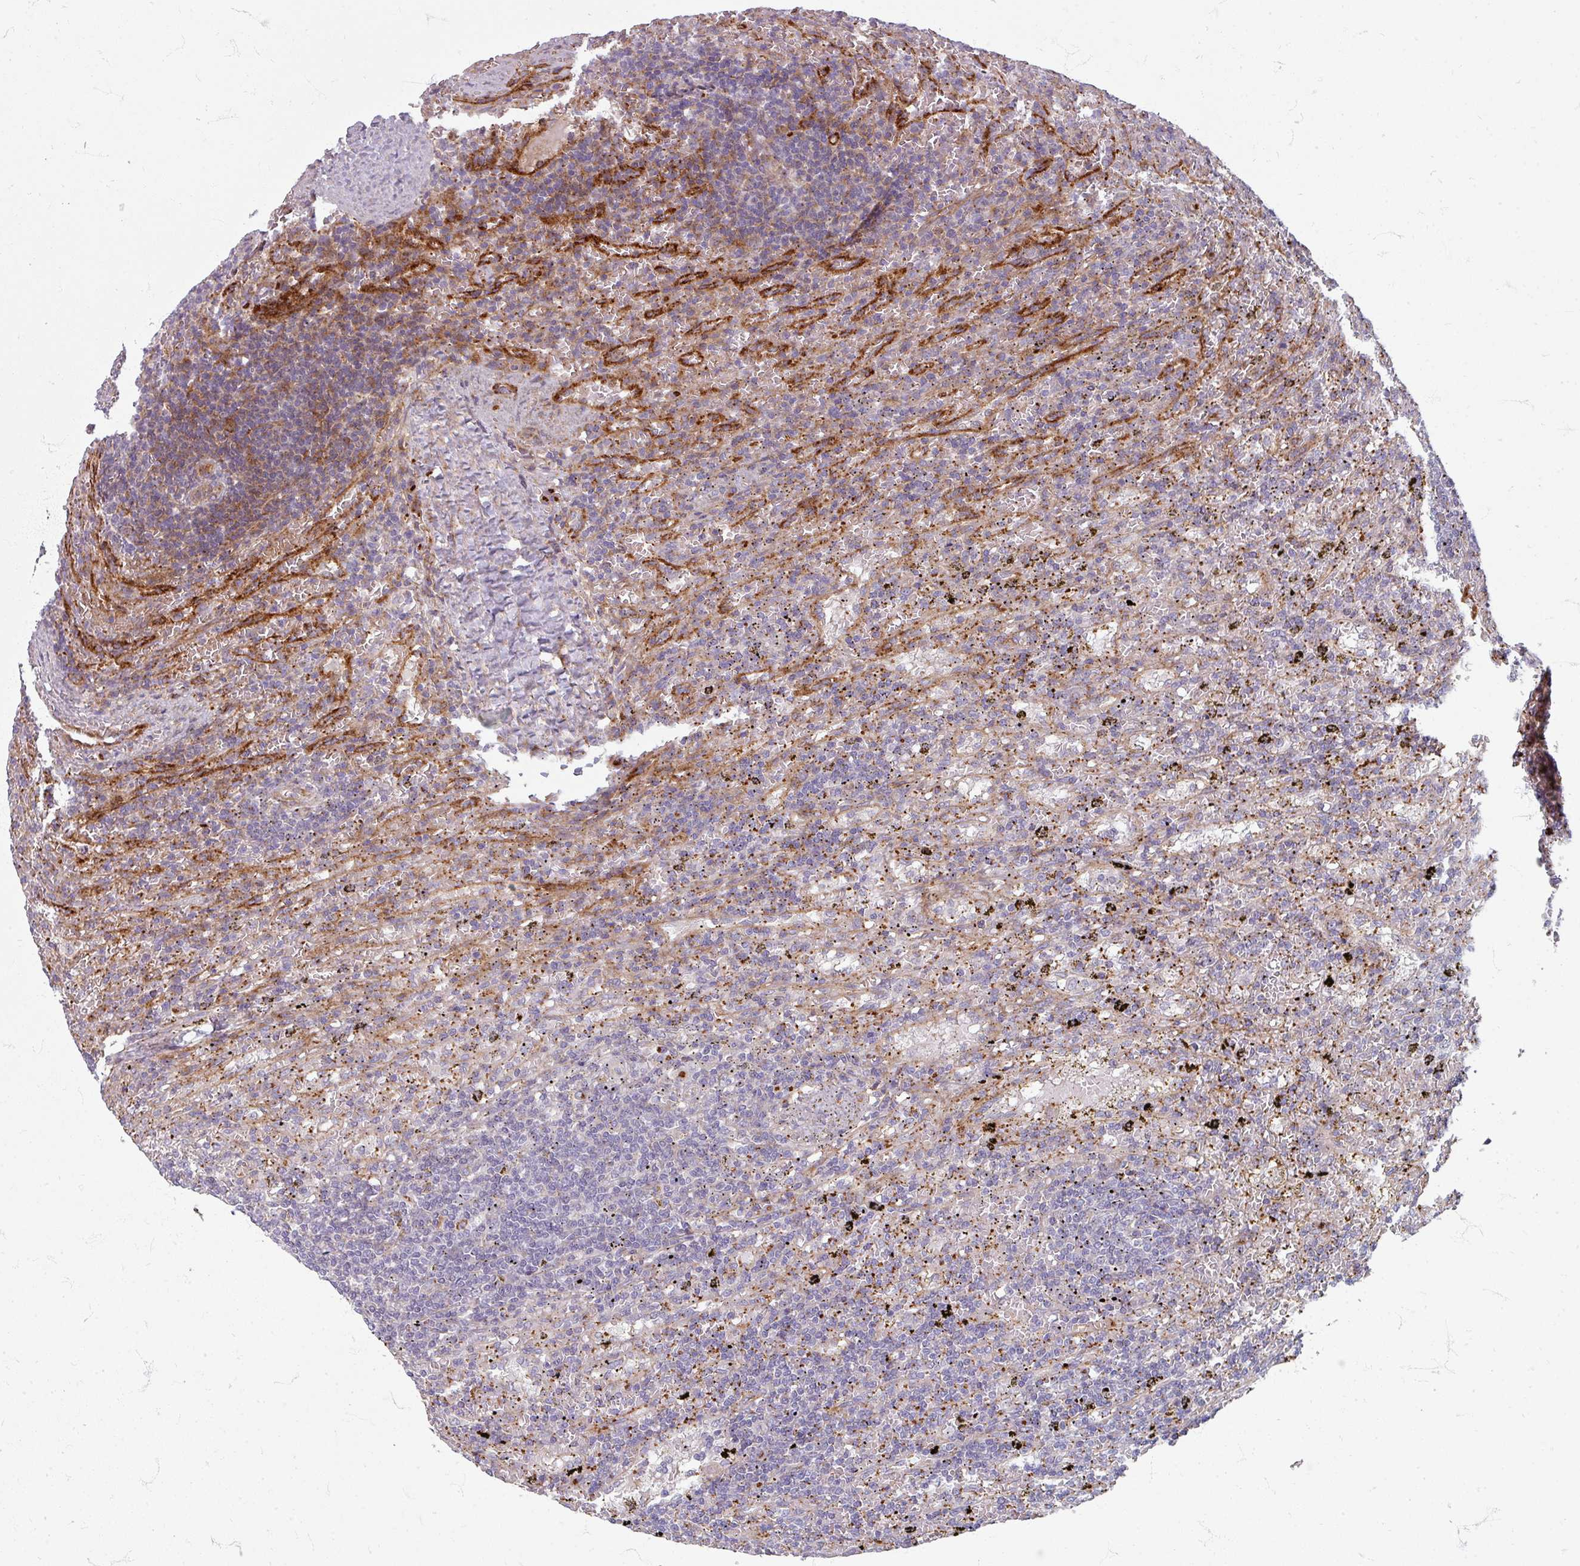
{"staining": {"intensity": "weak", "quantity": "<25%", "location": "cytoplasmic/membranous"}, "tissue": "lymphoma", "cell_type": "Tumor cells", "image_type": "cancer", "snomed": [{"axis": "morphology", "description": "Malignant lymphoma, non-Hodgkin's type, Low grade"}, {"axis": "topography", "description": "Spleen"}], "caption": "Tumor cells are negative for brown protein staining in low-grade malignant lymphoma, non-Hodgkin's type.", "gene": "GABARAPL1", "patient": {"sex": "male", "age": 76}}